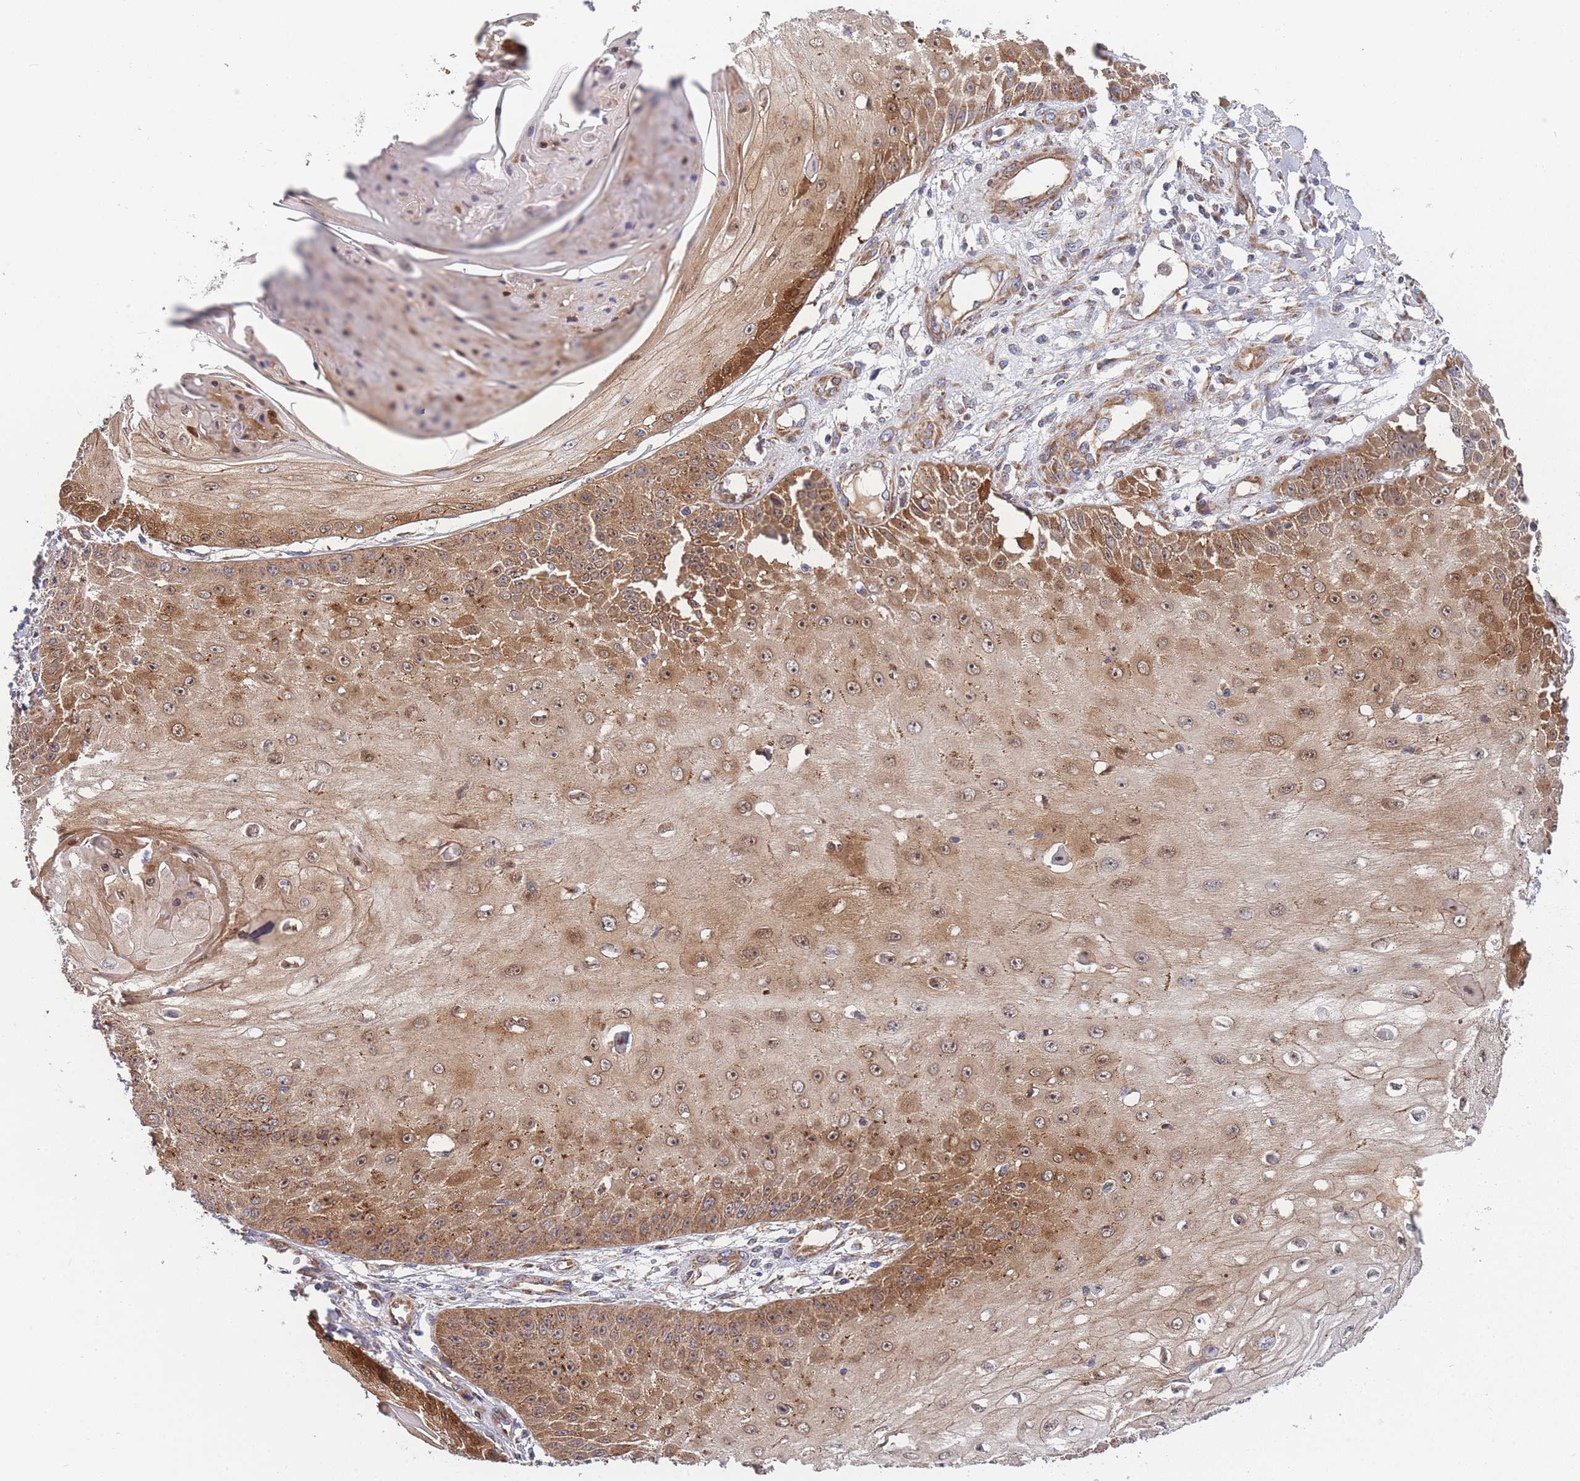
{"staining": {"intensity": "moderate", "quantity": ">75%", "location": "cytoplasmic/membranous,nuclear"}, "tissue": "skin cancer", "cell_type": "Tumor cells", "image_type": "cancer", "snomed": [{"axis": "morphology", "description": "Squamous cell carcinoma, NOS"}, {"axis": "topography", "description": "Skin"}], "caption": "Immunohistochemistry (IHC) image of neoplastic tissue: skin squamous cell carcinoma stained using immunohistochemistry reveals medium levels of moderate protein expression localized specifically in the cytoplasmic/membranous and nuclear of tumor cells, appearing as a cytoplasmic/membranous and nuclear brown color.", "gene": "MTRES1", "patient": {"sex": "male", "age": 70}}